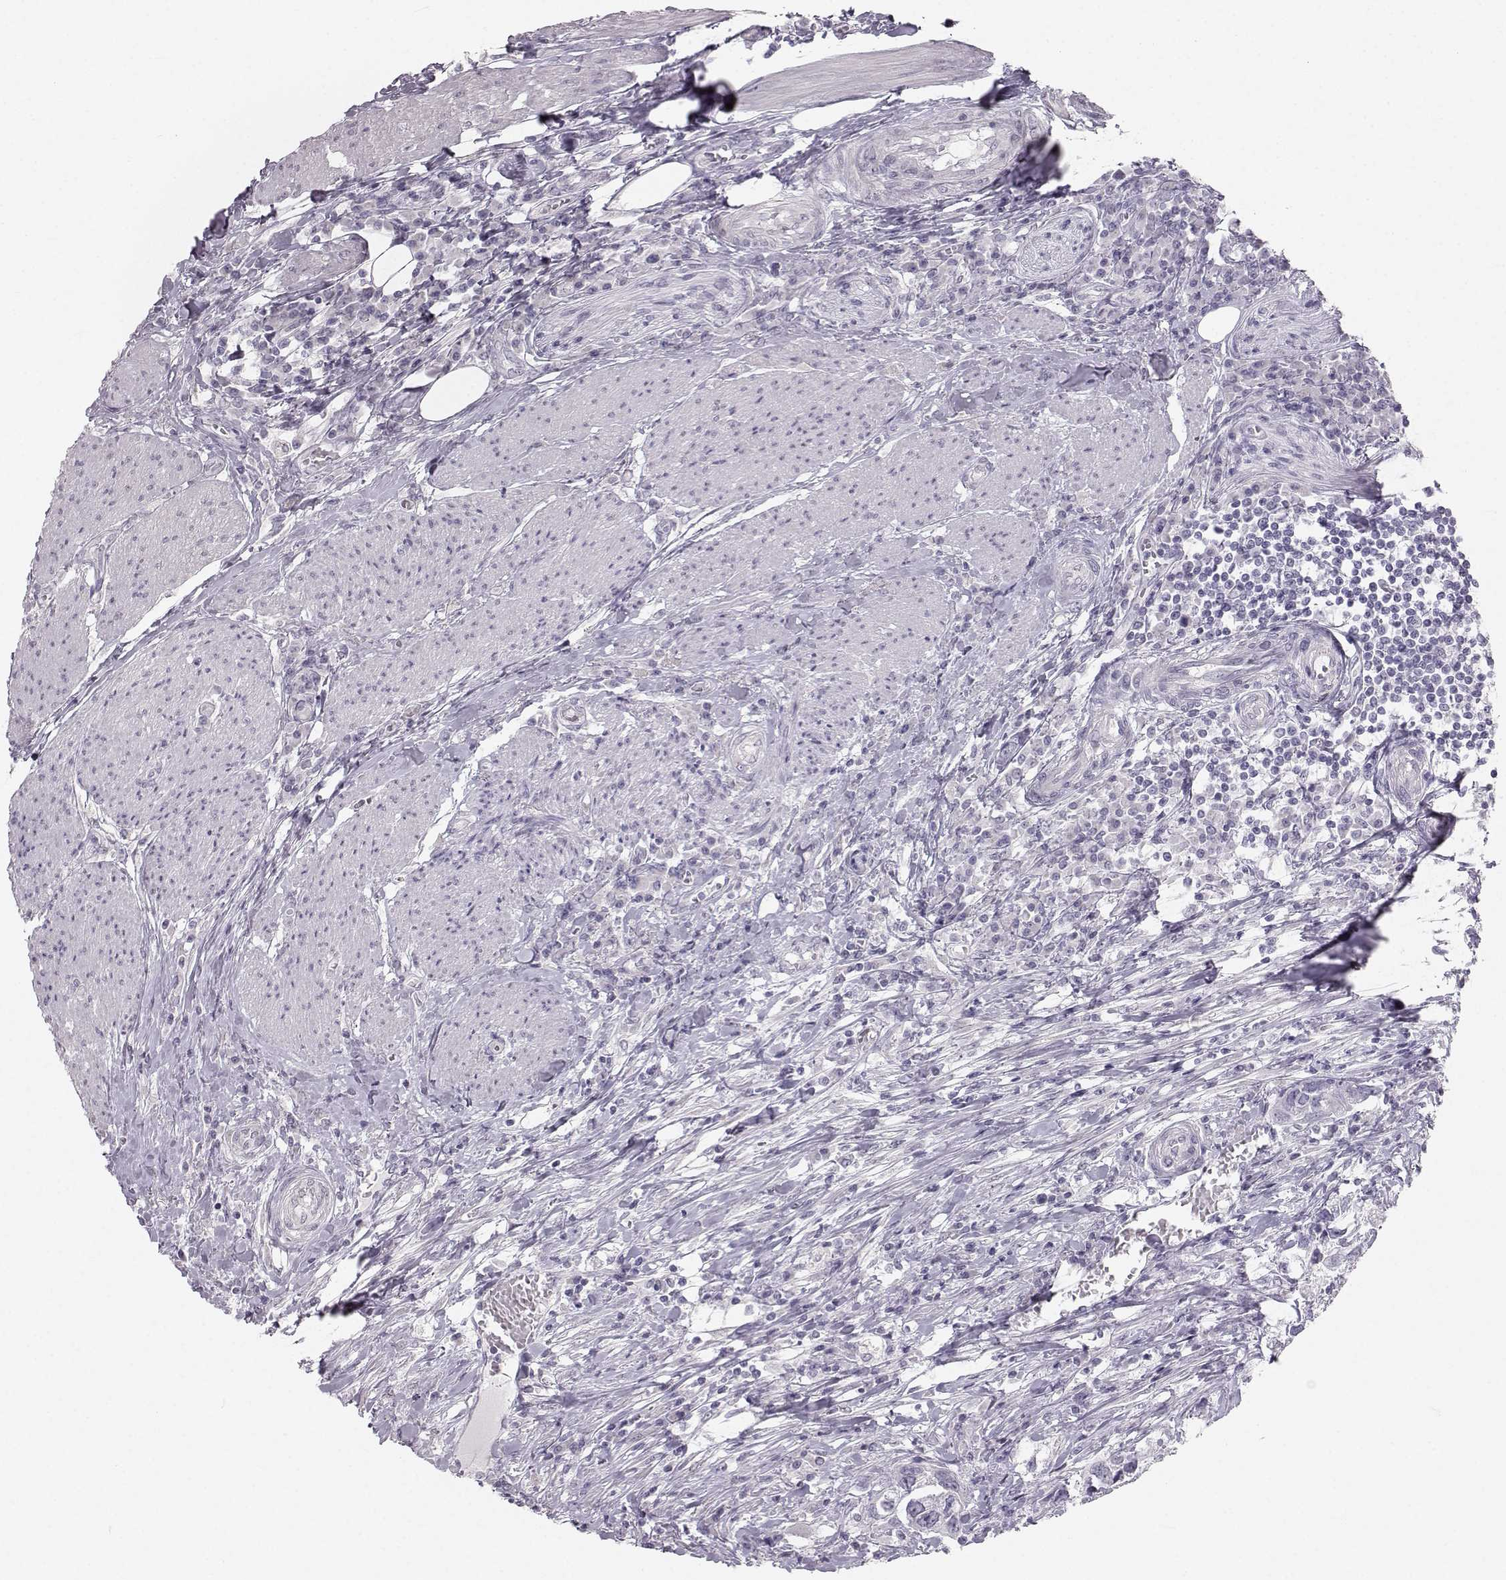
{"staining": {"intensity": "negative", "quantity": "none", "location": "none"}, "tissue": "urothelial cancer", "cell_type": "Tumor cells", "image_type": "cancer", "snomed": [{"axis": "morphology", "description": "Urothelial carcinoma, NOS"}, {"axis": "morphology", "description": "Urothelial carcinoma, High grade"}, {"axis": "topography", "description": "Urinary bladder"}], "caption": "High magnification brightfield microscopy of urothelial cancer stained with DAB (brown) and counterstained with hematoxylin (blue): tumor cells show no significant positivity.", "gene": "OIP5", "patient": {"sex": "male", "age": 63}}